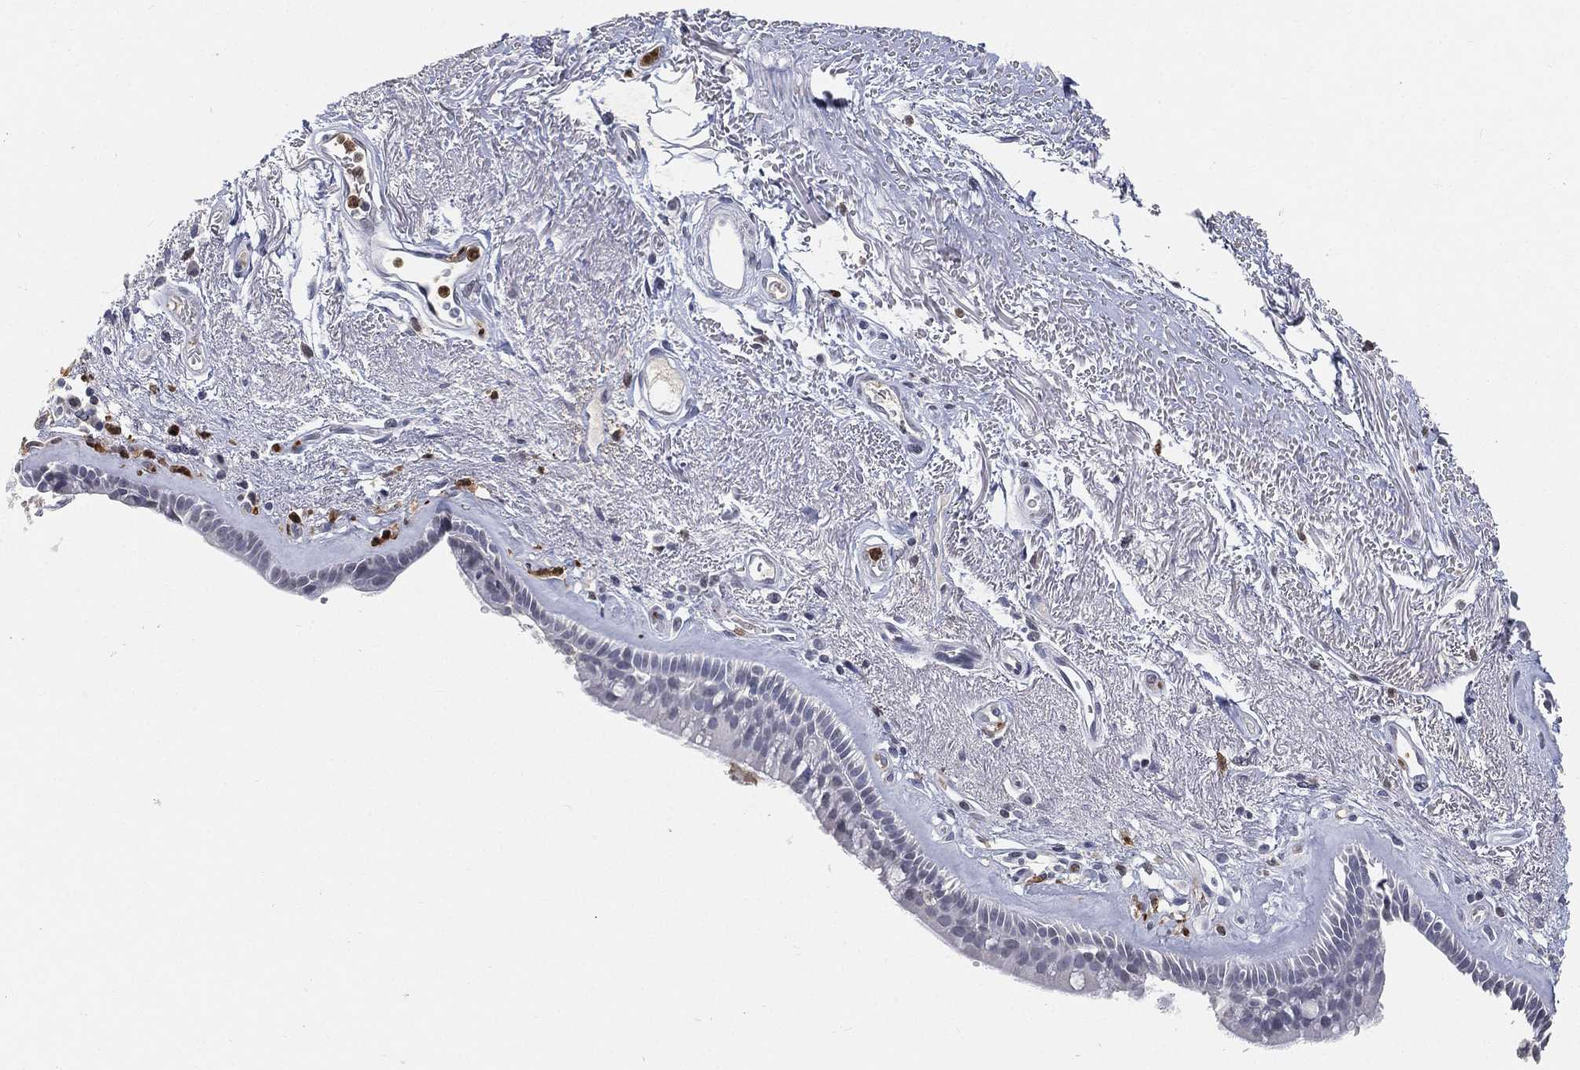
{"staining": {"intensity": "negative", "quantity": "none", "location": "none"}, "tissue": "bronchus", "cell_type": "Respiratory epithelial cells", "image_type": "normal", "snomed": [{"axis": "morphology", "description": "Normal tissue, NOS"}, {"axis": "topography", "description": "Bronchus"}], "caption": "Micrograph shows no significant protein expression in respiratory epithelial cells of benign bronchus. (DAB IHC with hematoxylin counter stain).", "gene": "ARG1", "patient": {"sex": "male", "age": 82}}